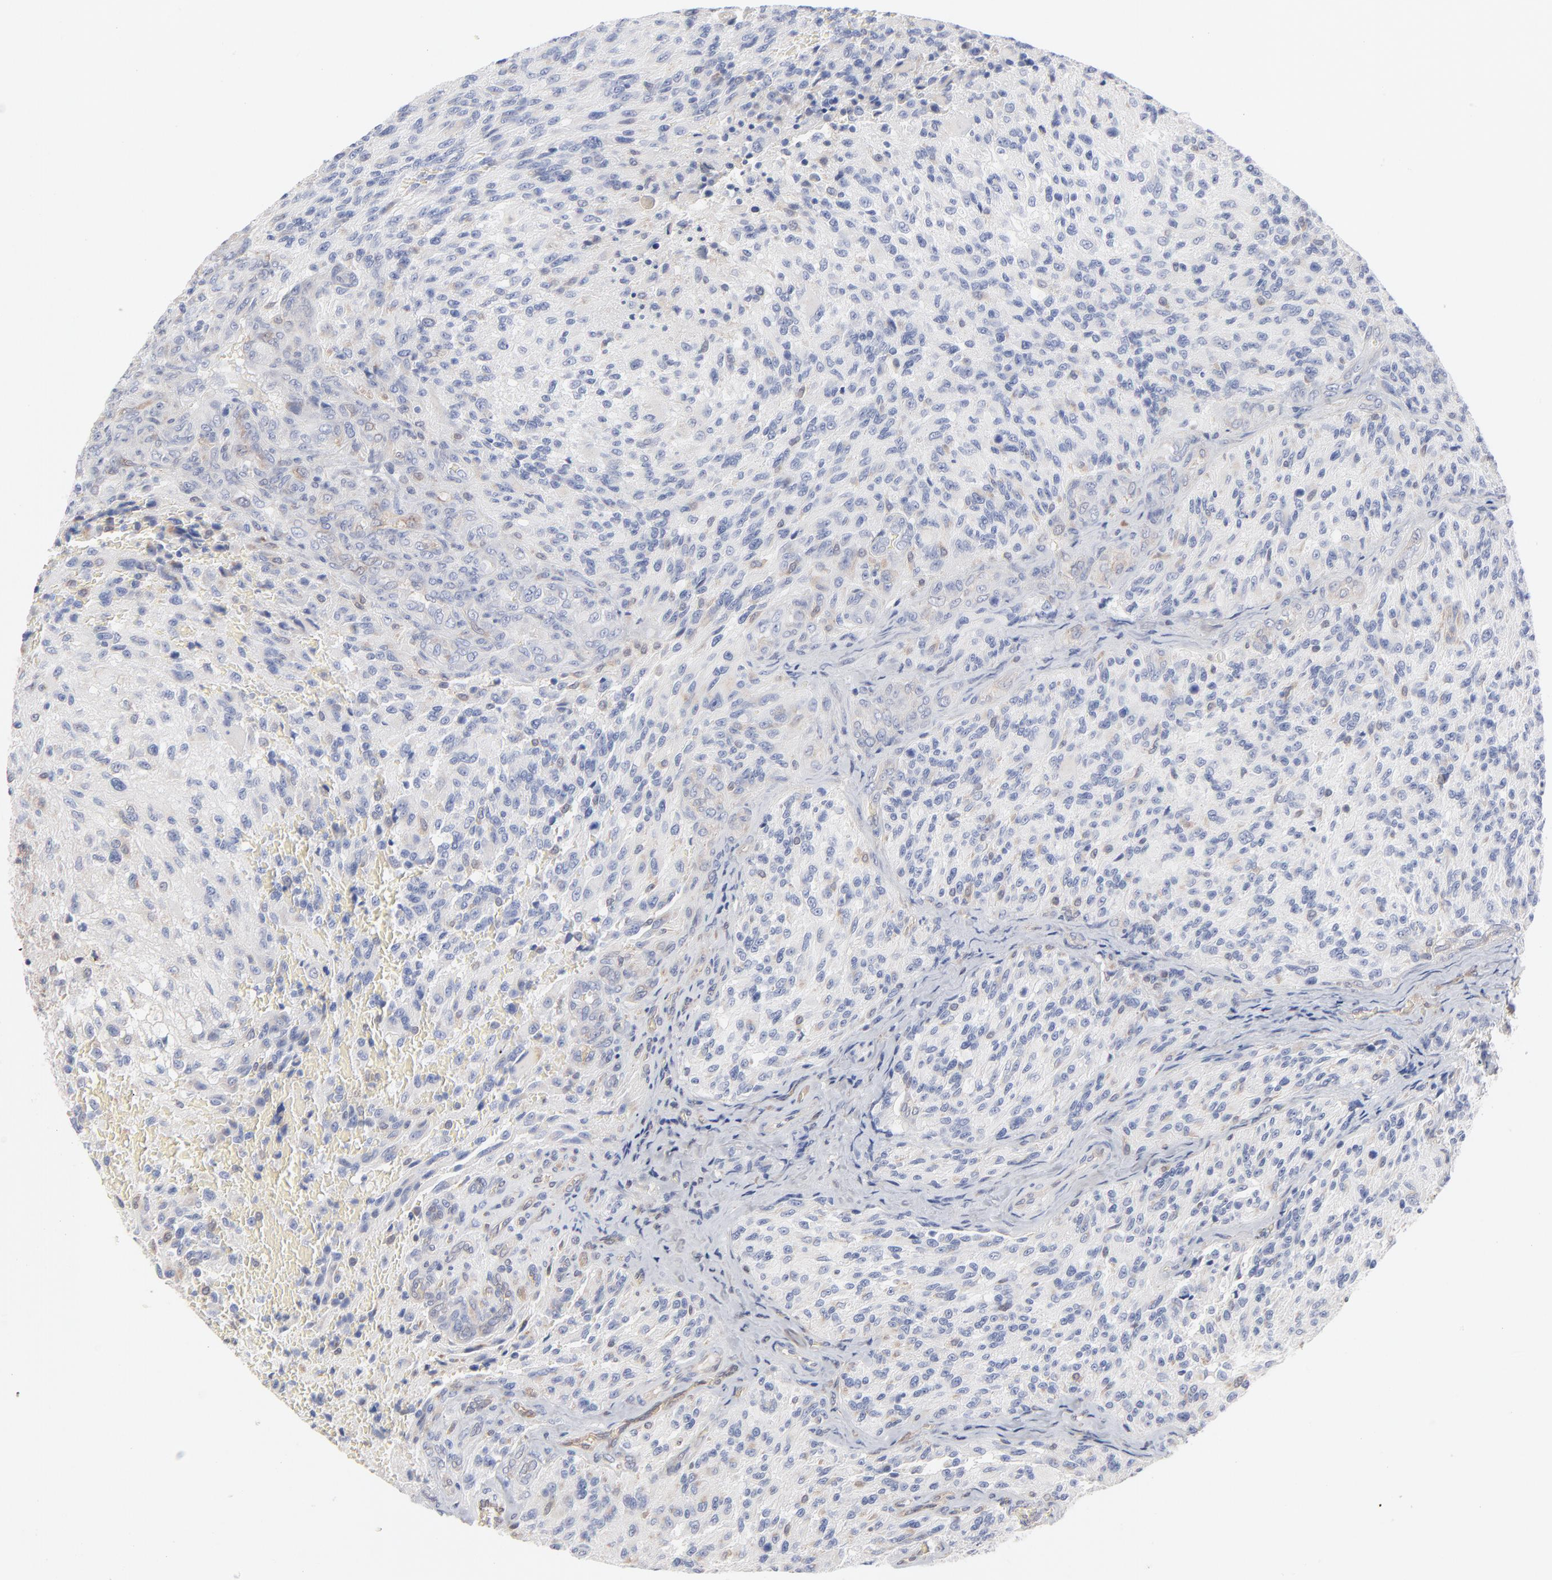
{"staining": {"intensity": "negative", "quantity": "none", "location": "none"}, "tissue": "glioma", "cell_type": "Tumor cells", "image_type": "cancer", "snomed": [{"axis": "morphology", "description": "Normal tissue, NOS"}, {"axis": "morphology", "description": "Glioma, malignant, High grade"}, {"axis": "topography", "description": "Cerebral cortex"}], "caption": "A photomicrograph of glioma stained for a protein reveals no brown staining in tumor cells. The staining is performed using DAB brown chromogen with nuclei counter-stained in using hematoxylin.", "gene": "ARRB1", "patient": {"sex": "male", "age": 56}}